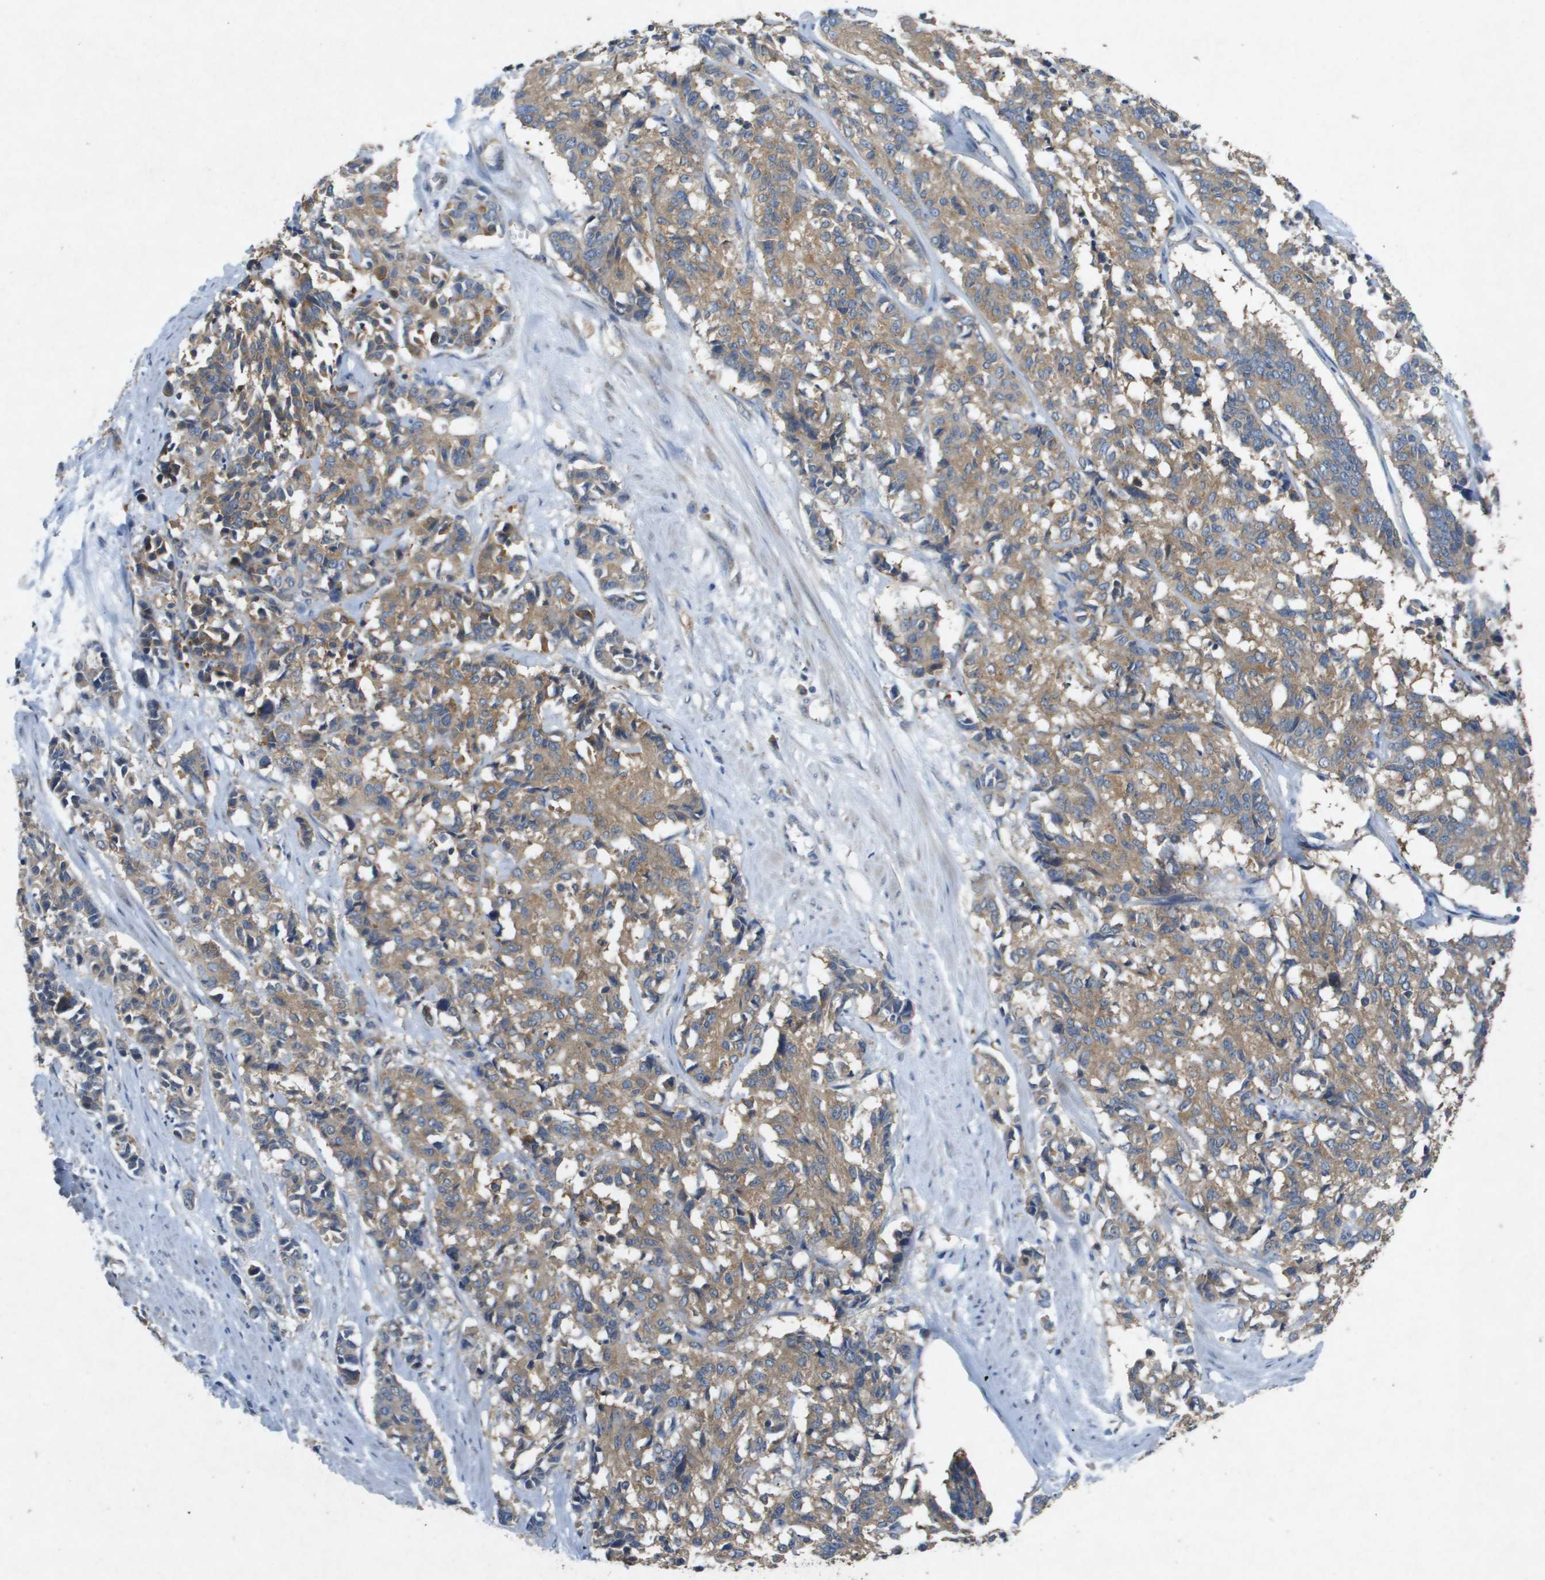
{"staining": {"intensity": "moderate", "quantity": ">75%", "location": "cytoplasmic/membranous"}, "tissue": "cervical cancer", "cell_type": "Tumor cells", "image_type": "cancer", "snomed": [{"axis": "morphology", "description": "Squamous cell carcinoma, NOS"}, {"axis": "topography", "description": "Cervix"}], "caption": "Cervical squamous cell carcinoma stained with a brown dye reveals moderate cytoplasmic/membranous positive positivity in about >75% of tumor cells.", "gene": "PTPRT", "patient": {"sex": "female", "age": 35}}